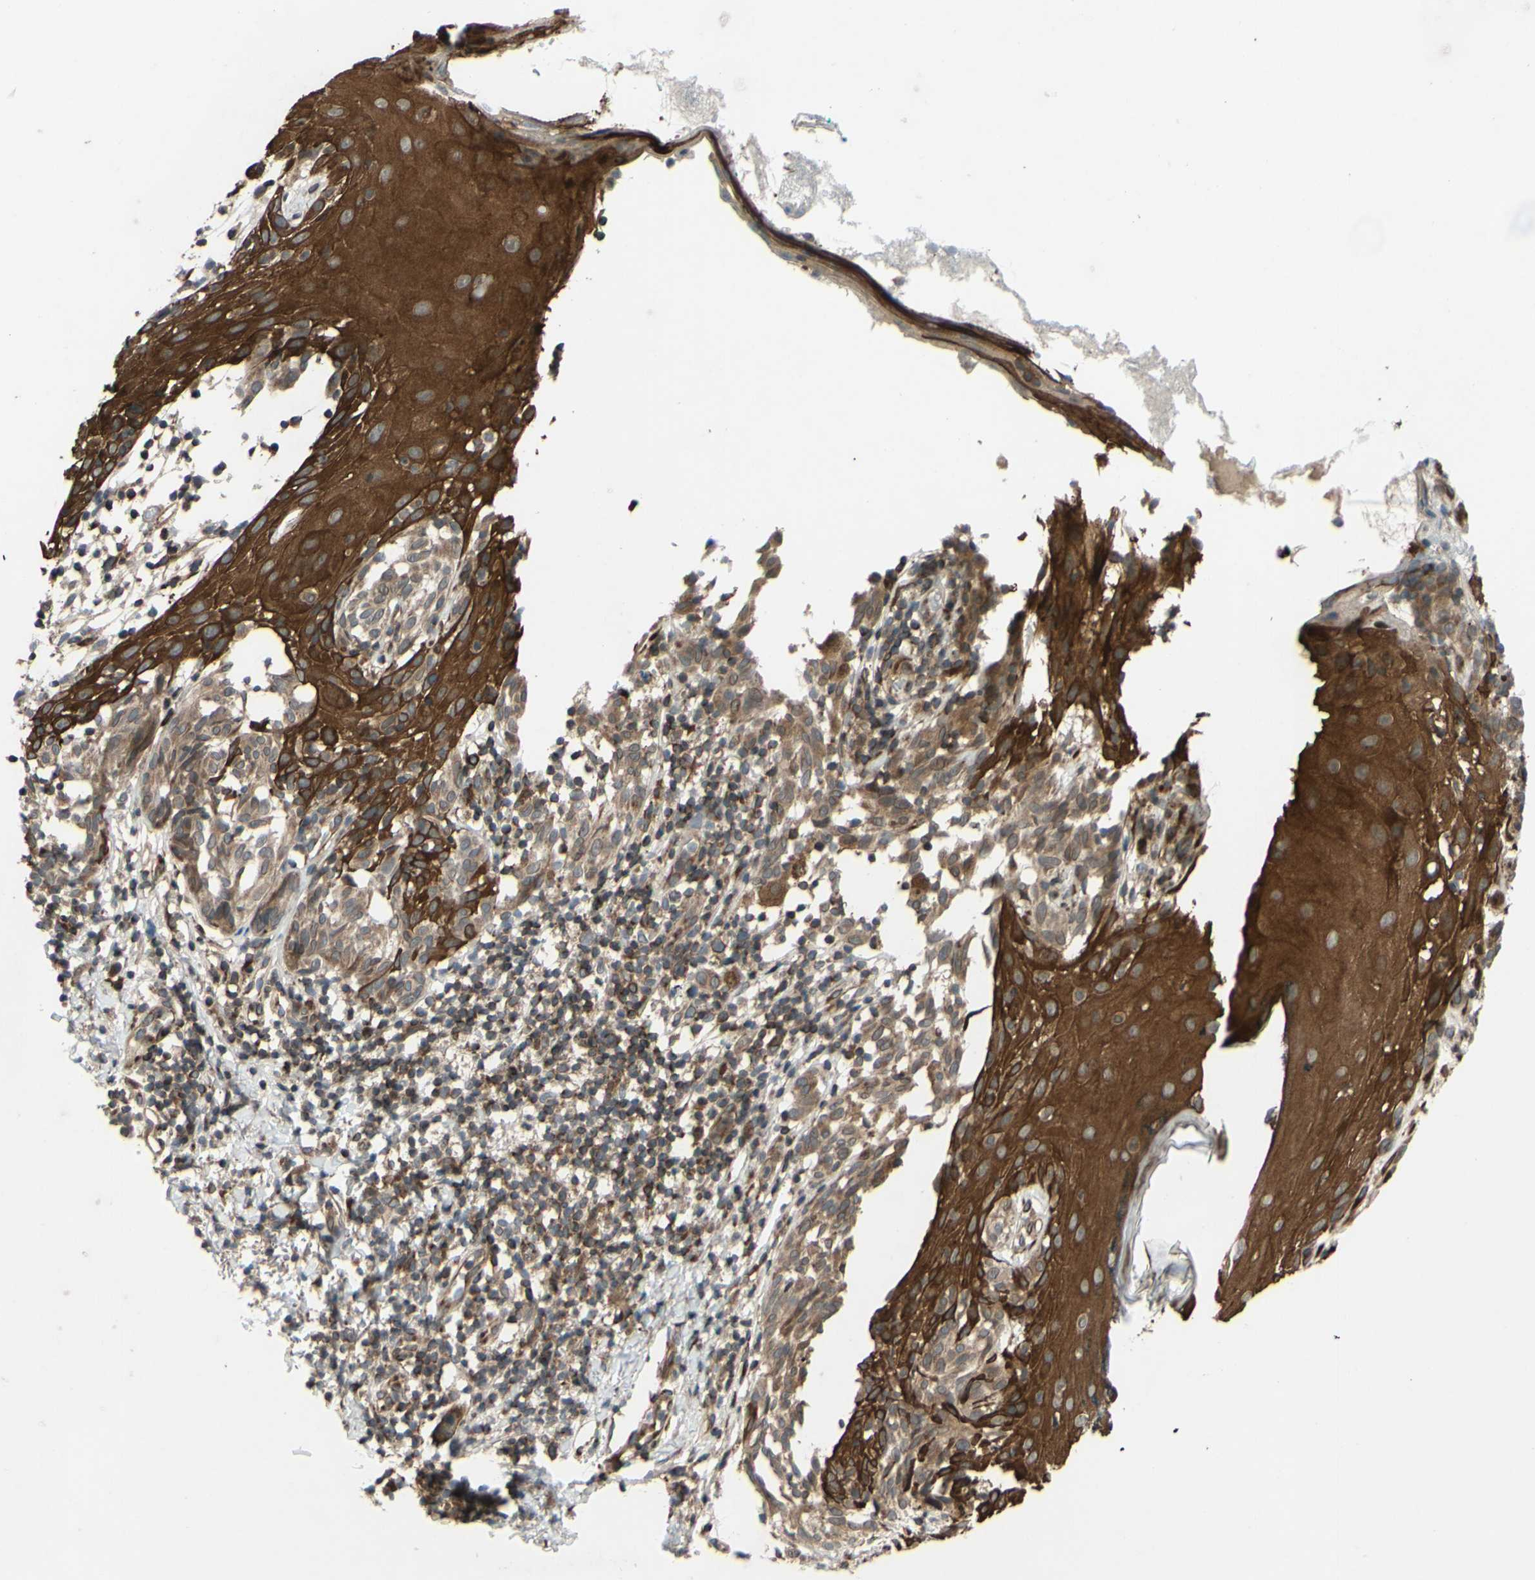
{"staining": {"intensity": "weak", "quantity": ">75%", "location": "cytoplasmic/membranous"}, "tissue": "melanoma", "cell_type": "Tumor cells", "image_type": "cancer", "snomed": [{"axis": "morphology", "description": "Malignant melanoma, NOS"}, {"axis": "topography", "description": "Skin"}], "caption": "A micrograph of human melanoma stained for a protein shows weak cytoplasmic/membranous brown staining in tumor cells. The staining was performed using DAB (3,3'-diaminobenzidine) to visualize the protein expression in brown, while the nuclei were stained in blue with hematoxylin (Magnification: 20x).", "gene": "PRAF2", "patient": {"sex": "female", "age": 46}}